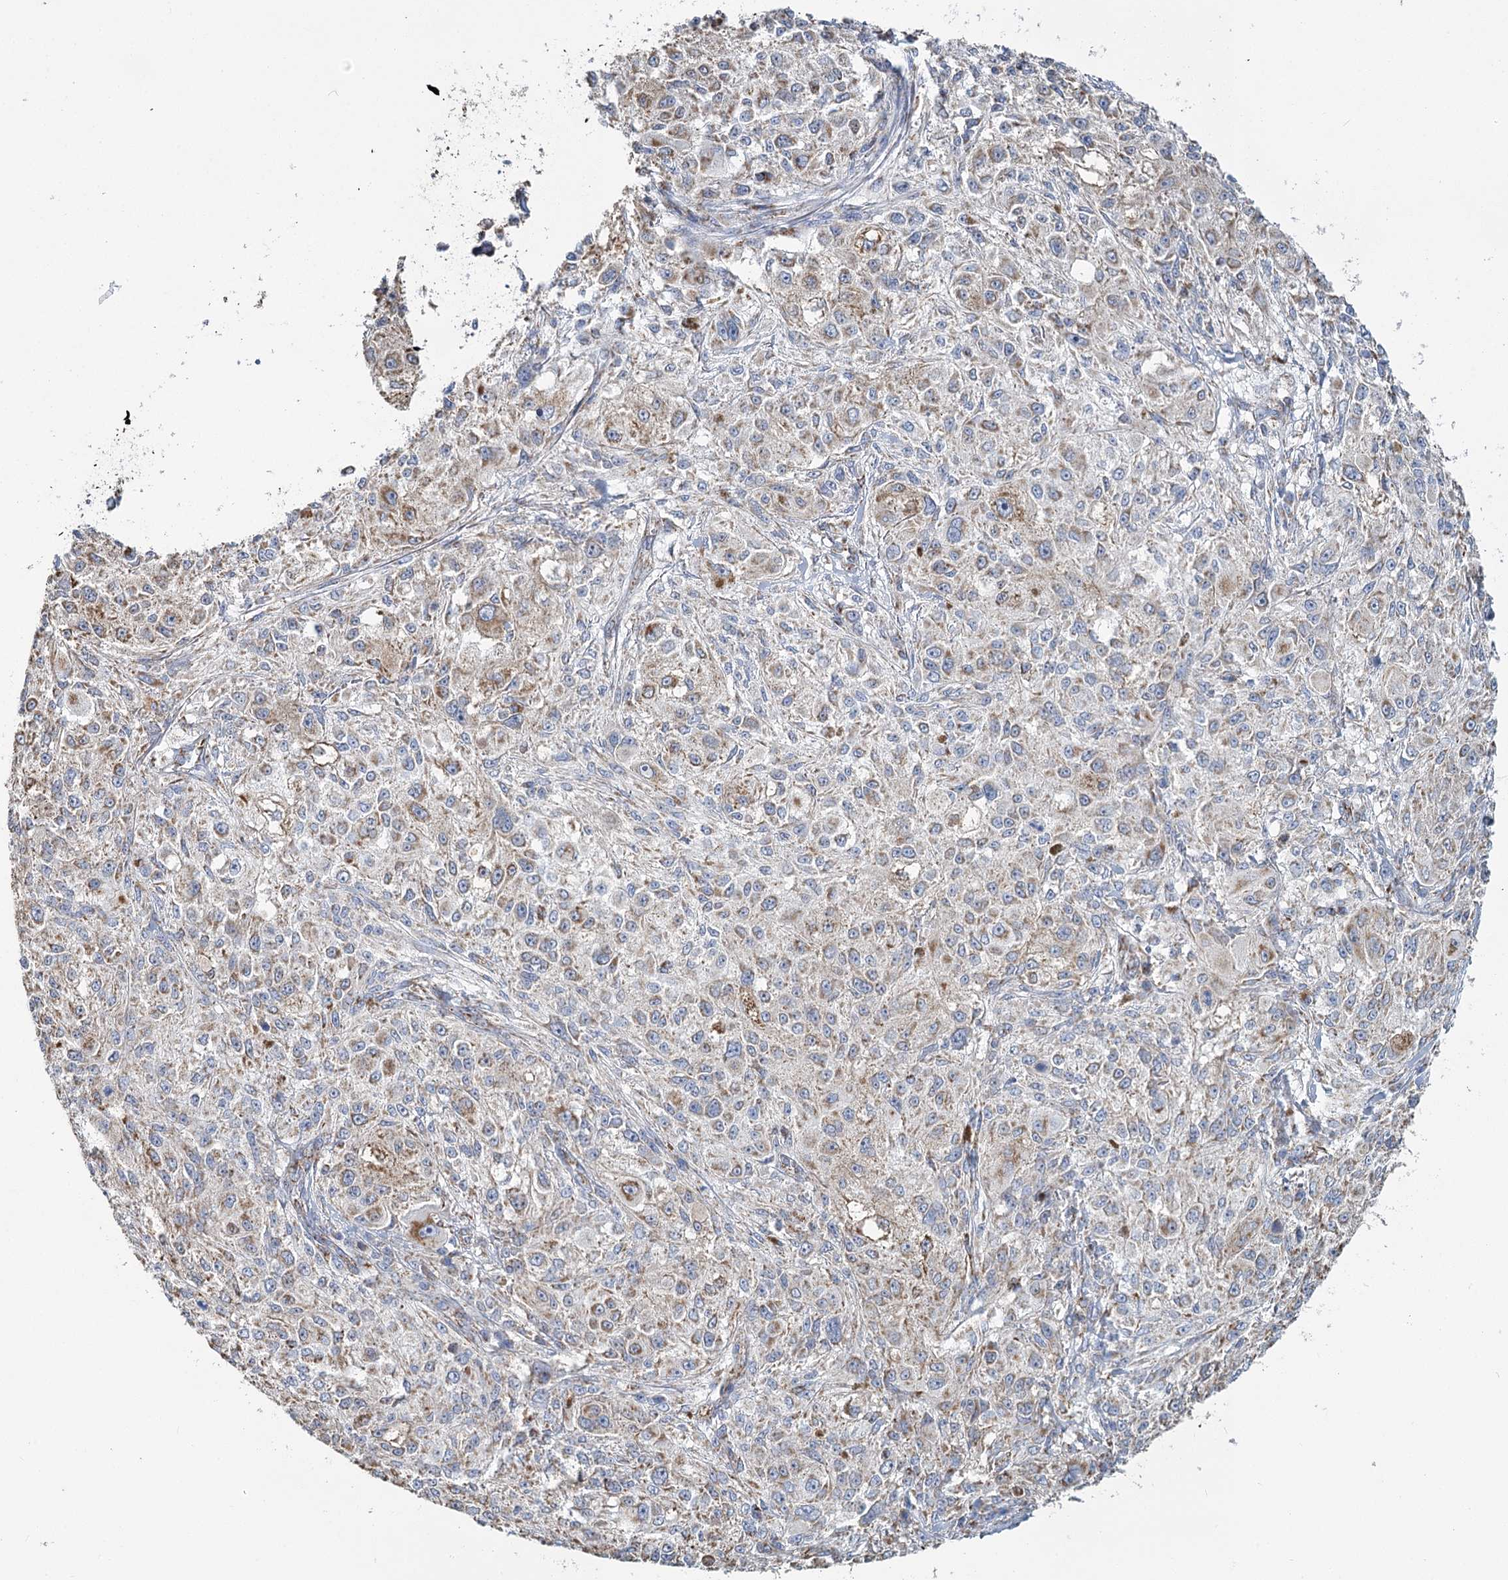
{"staining": {"intensity": "moderate", "quantity": "<25%", "location": "cytoplasmic/membranous"}, "tissue": "melanoma", "cell_type": "Tumor cells", "image_type": "cancer", "snomed": [{"axis": "morphology", "description": "Necrosis, NOS"}, {"axis": "morphology", "description": "Malignant melanoma, NOS"}, {"axis": "topography", "description": "Skin"}], "caption": "Immunohistochemical staining of malignant melanoma reveals moderate cytoplasmic/membranous protein positivity in about <25% of tumor cells.", "gene": "MRPL44", "patient": {"sex": "female", "age": 87}}